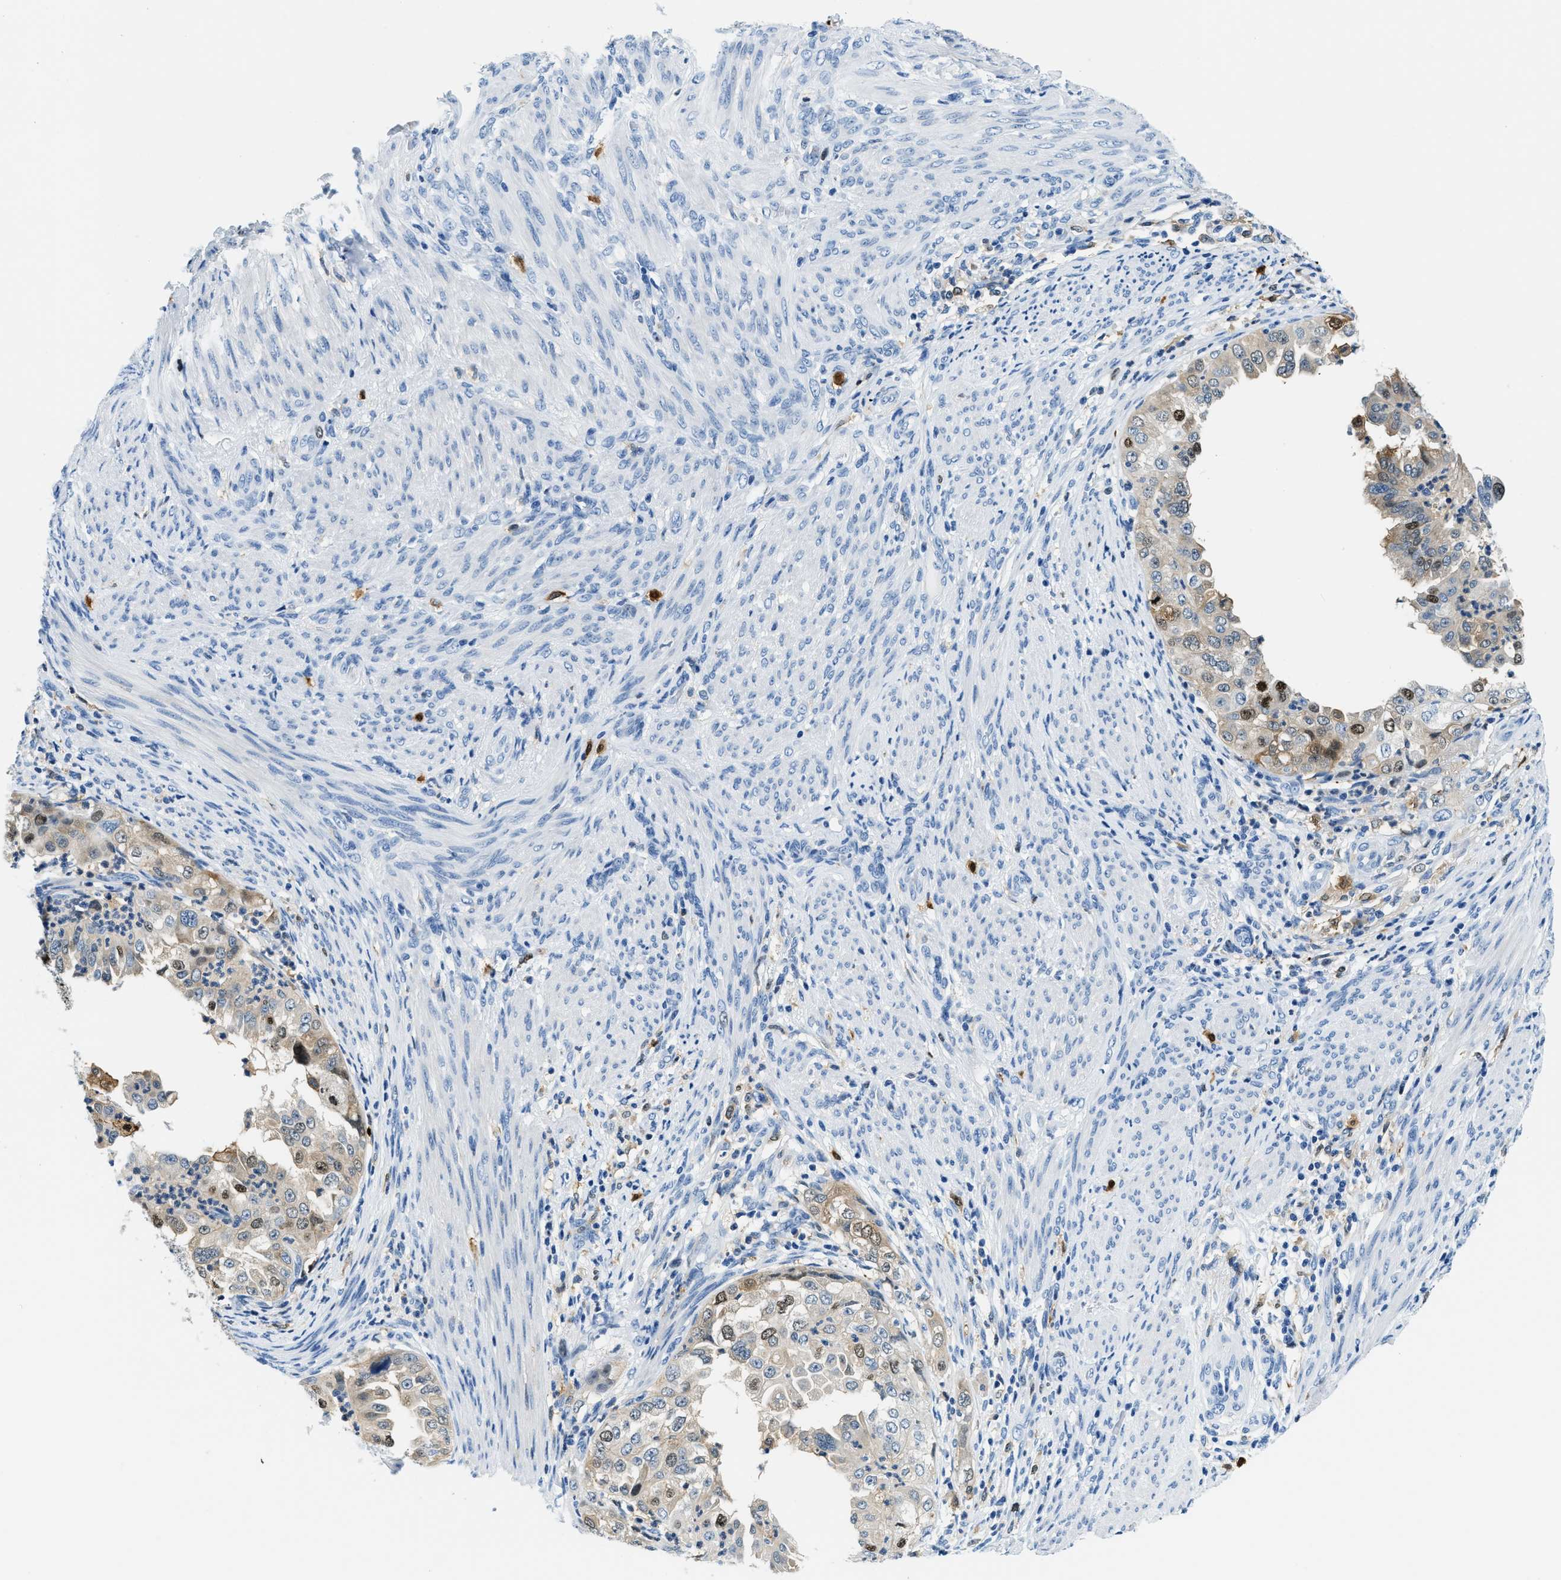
{"staining": {"intensity": "weak", "quantity": "25%-75%", "location": "cytoplasmic/membranous,nuclear"}, "tissue": "endometrial cancer", "cell_type": "Tumor cells", "image_type": "cancer", "snomed": [{"axis": "morphology", "description": "Adenocarcinoma, NOS"}, {"axis": "topography", "description": "Endometrium"}], "caption": "A micrograph showing weak cytoplasmic/membranous and nuclear expression in approximately 25%-75% of tumor cells in endometrial cancer (adenocarcinoma), as visualized by brown immunohistochemical staining.", "gene": "CAPG", "patient": {"sex": "female", "age": 85}}